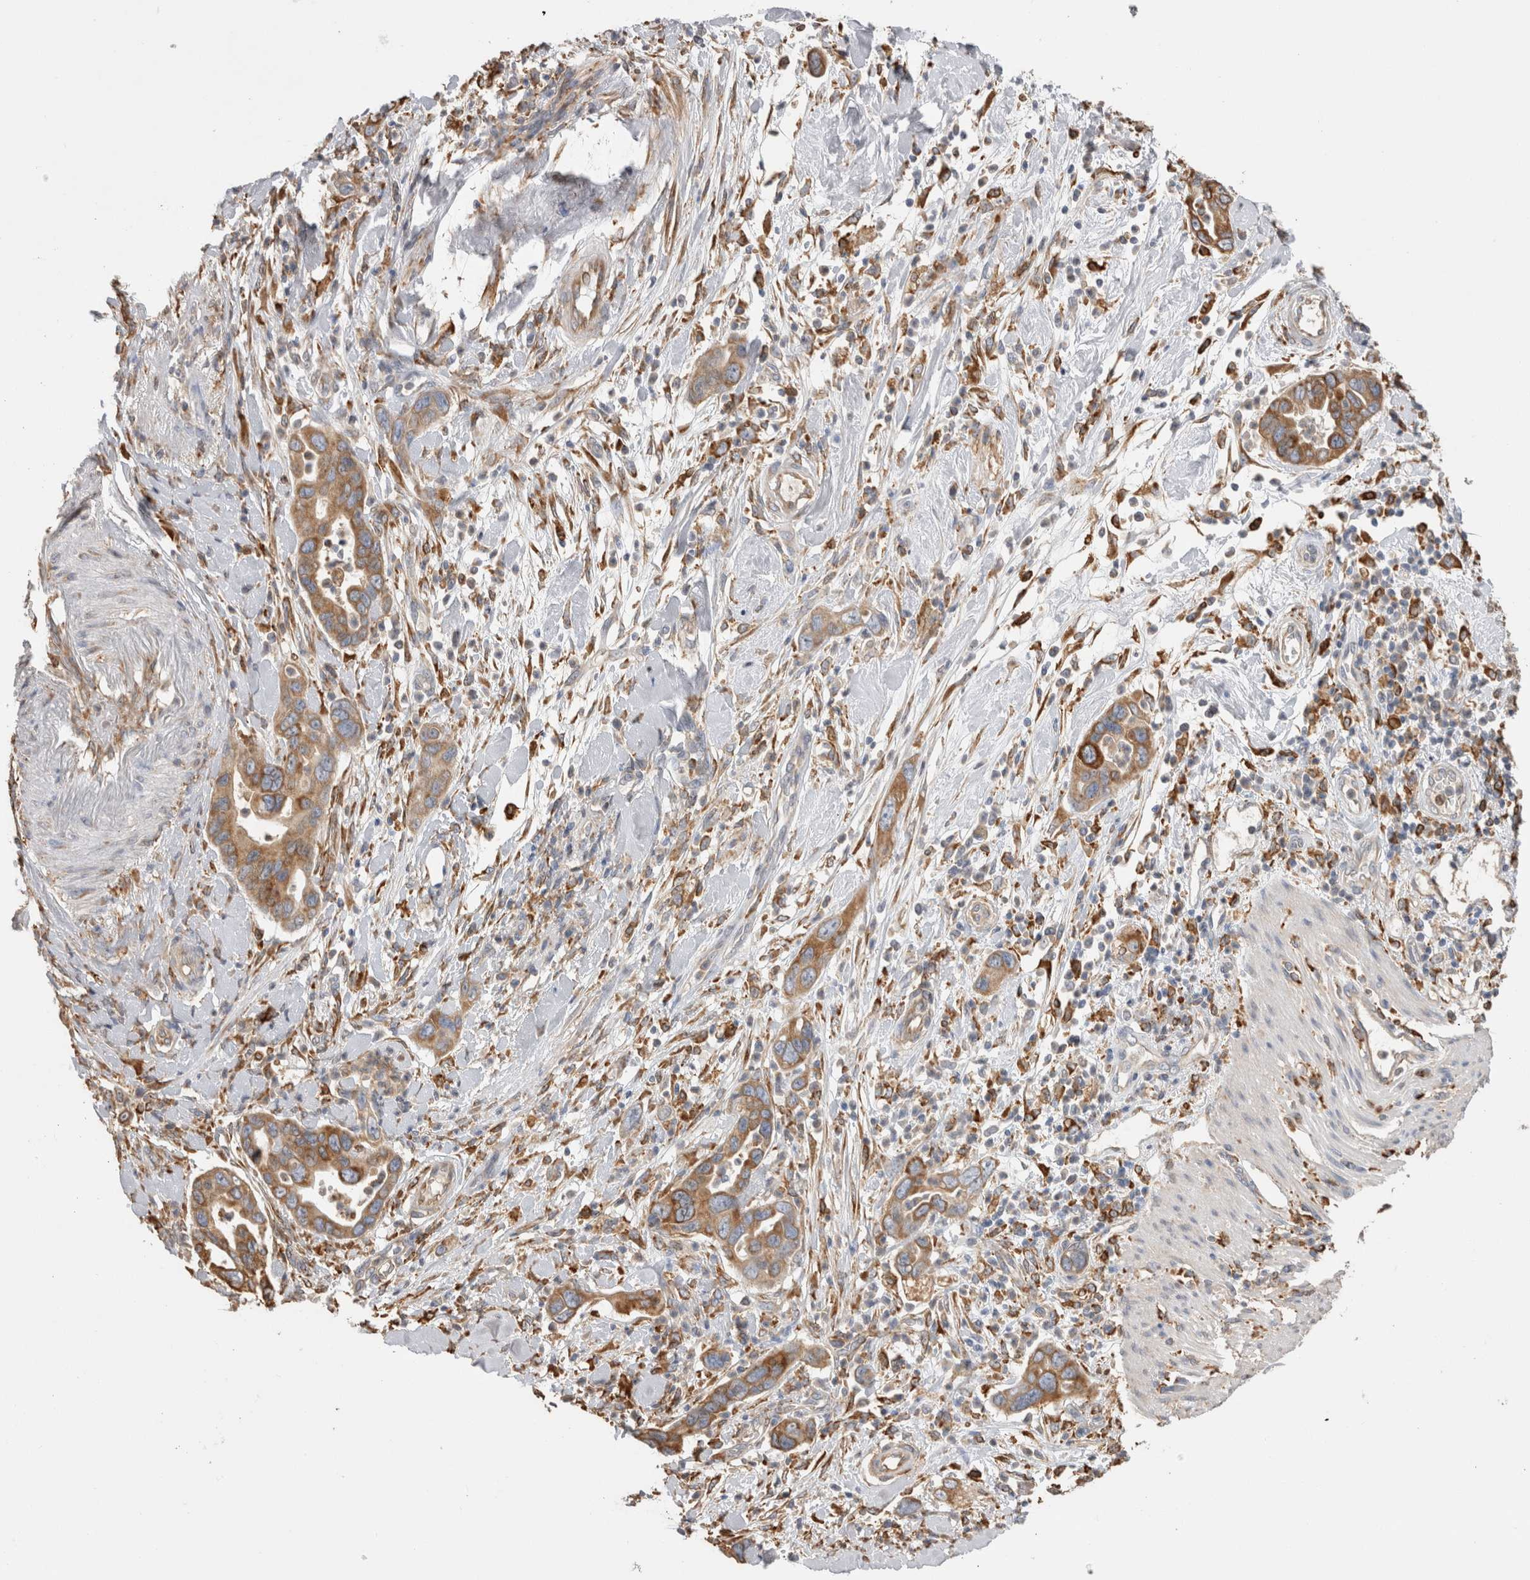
{"staining": {"intensity": "moderate", "quantity": ">75%", "location": "cytoplasmic/membranous"}, "tissue": "pancreatic cancer", "cell_type": "Tumor cells", "image_type": "cancer", "snomed": [{"axis": "morphology", "description": "Adenocarcinoma, NOS"}, {"axis": "topography", "description": "Pancreas"}], "caption": "Immunohistochemistry (IHC) of human adenocarcinoma (pancreatic) reveals medium levels of moderate cytoplasmic/membranous expression in approximately >75% of tumor cells. Using DAB (brown) and hematoxylin (blue) stains, captured at high magnification using brightfield microscopy.", "gene": "LRPAP1", "patient": {"sex": "female", "age": 71}}